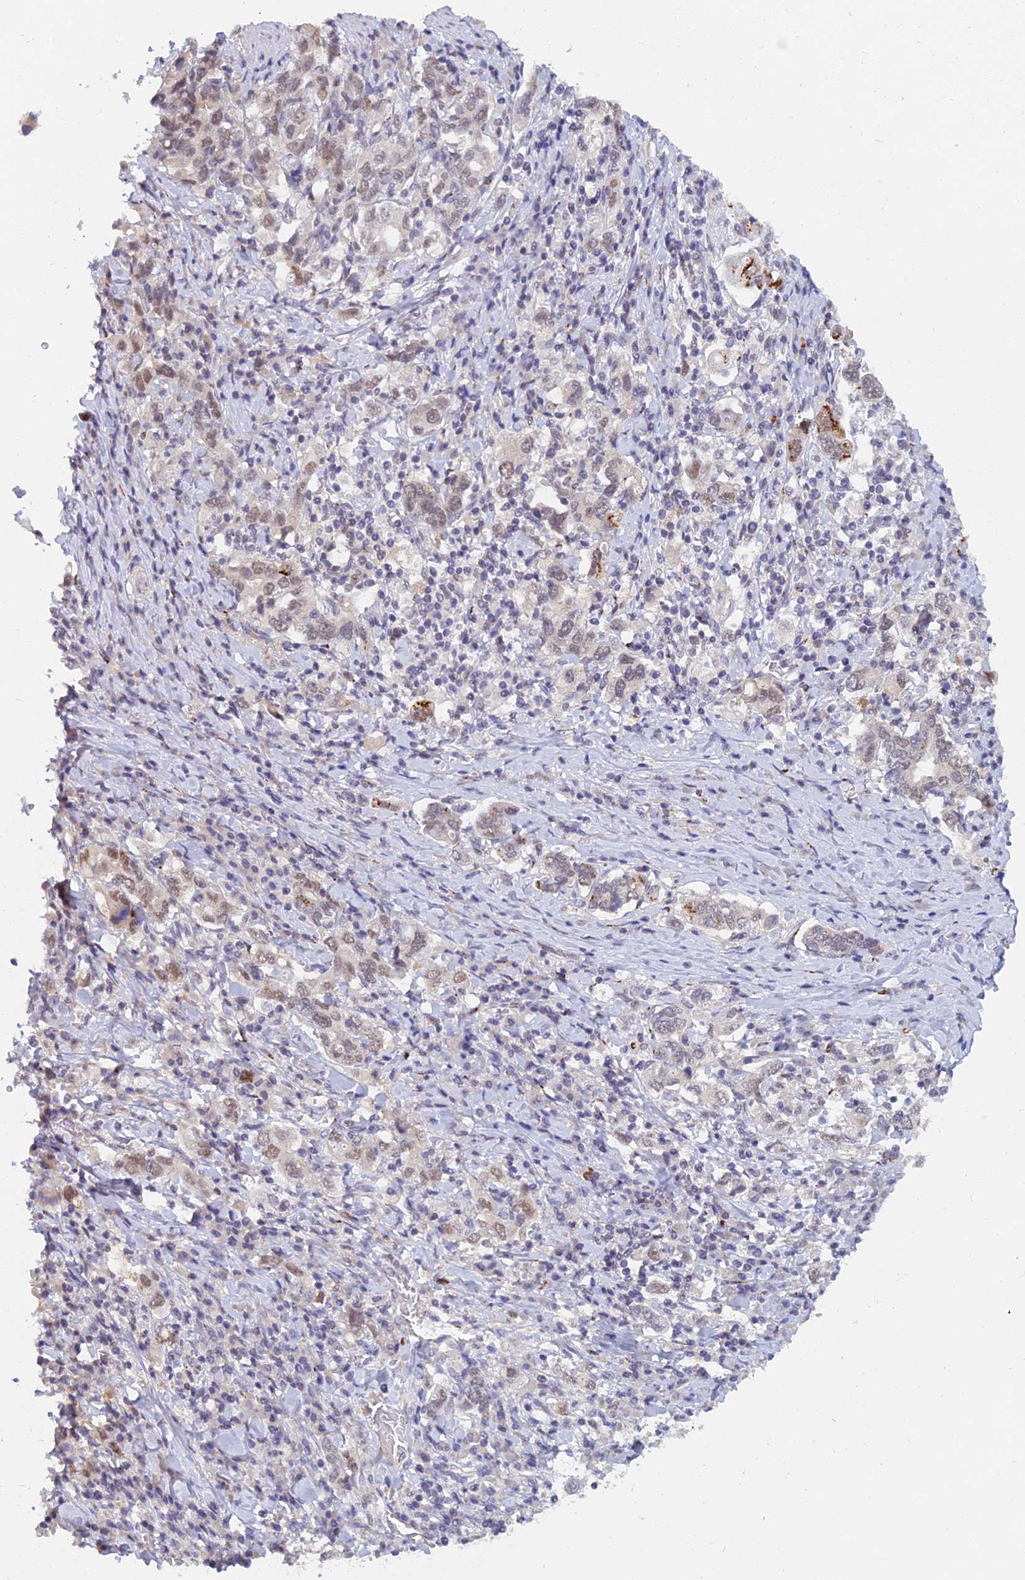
{"staining": {"intensity": "moderate", "quantity": "25%-75%", "location": "cytoplasmic/membranous,nuclear"}, "tissue": "stomach cancer", "cell_type": "Tumor cells", "image_type": "cancer", "snomed": [{"axis": "morphology", "description": "Adenocarcinoma, NOS"}, {"axis": "topography", "description": "Stomach, upper"}, {"axis": "topography", "description": "Stomach"}], "caption": "Immunohistochemistry of stomach cancer displays medium levels of moderate cytoplasmic/membranous and nuclear positivity in about 25%-75% of tumor cells. (Brightfield microscopy of DAB IHC at high magnification).", "gene": "THOC3", "patient": {"sex": "male", "age": 62}}